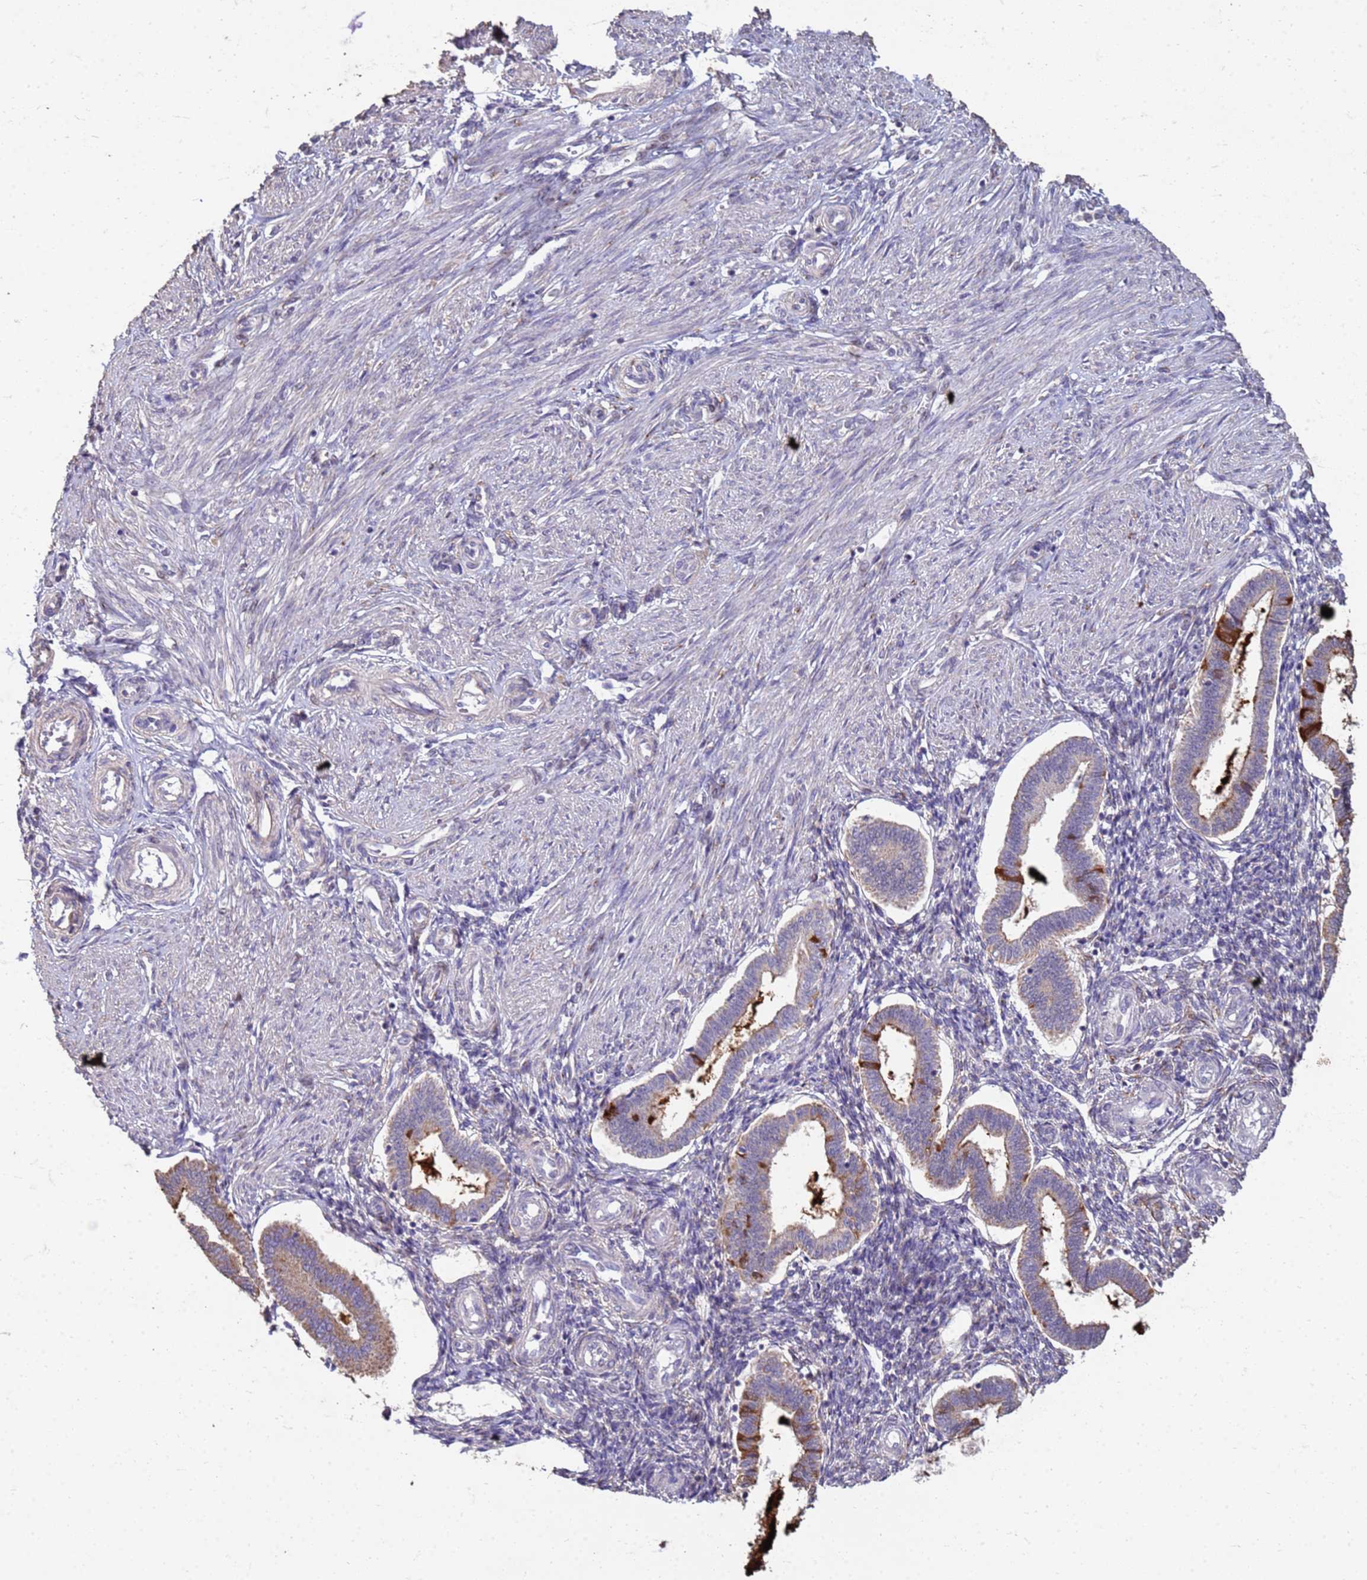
{"staining": {"intensity": "negative", "quantity": "none", "location": "none"}, "tissue": "endometrium", "cell_type": "Cells in endometrial stroma", "image_type": "normal", "snomed": [{"axis": "morphology", "description": "Normal tissue, NOS"}, {"axis": "topography", "description": "Endometrium"}], "caption": "There is no significant positivity in cells in endometrial stroma of endometrium.", "gene": "SLC25A15", "patient": {"sex": "female", "age": 24}}